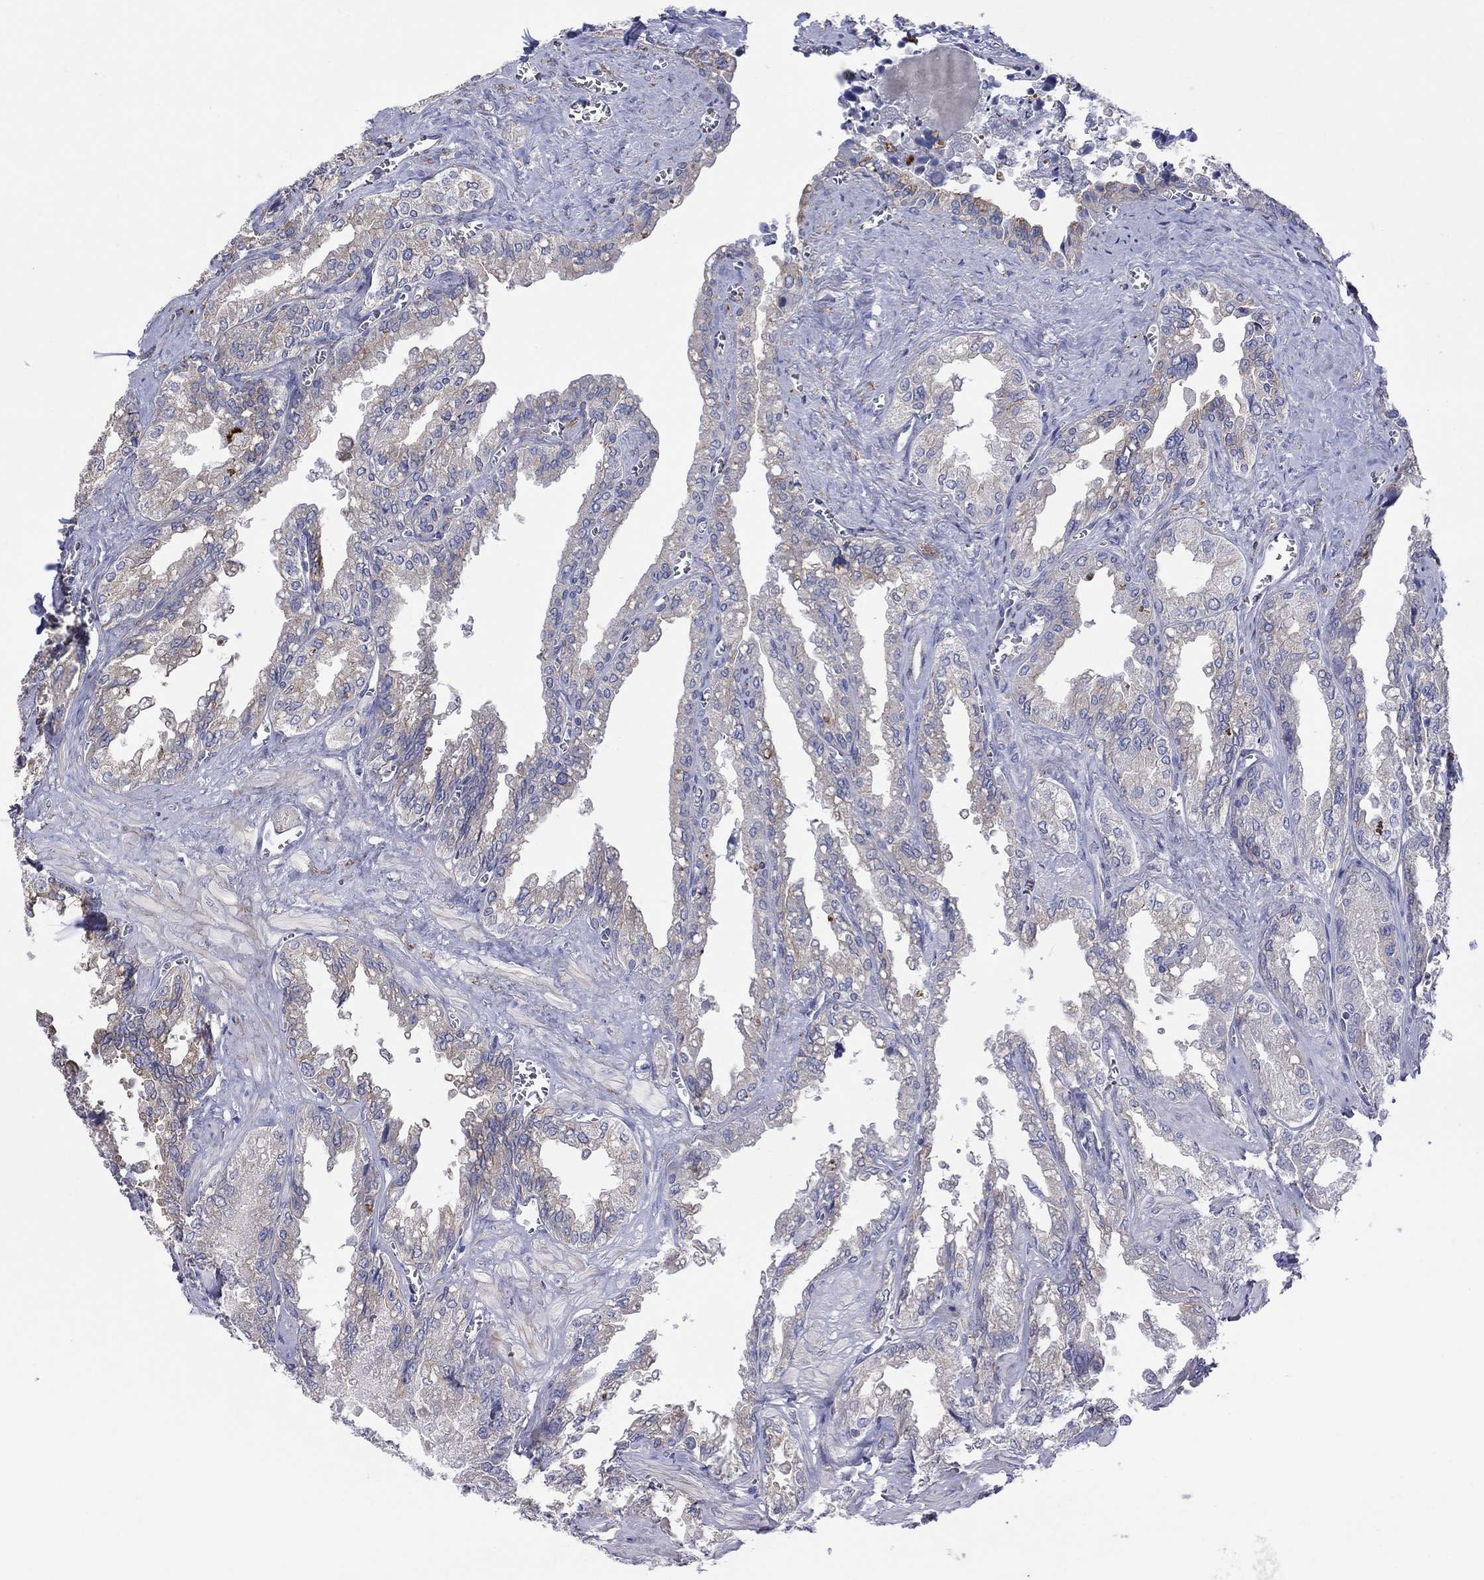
{"staining": {"intensity": "moderate", "quantity": "<25%", "location": "cytoplasmic/membranous"}, "tissue": "seminal vesicle", "cell_type": "Glandular cells", "image_type": "normal", "snomed": [{"axis": "morphology", "description": "Normal tissue, NOS"}, {"axis": "topography", "description": "Seminal veicle"}], "caption": "Immunohistochemistry (IHC) staining of normal seminal vesicle, which exhibits low levels of moderate cytoplasmic/membranous positivity in about <25% of glandular cells indicating moderate cytoplasmic/membranous protein staining. The staining was performed using DAB (brown) for protein detection and nuclei were counterstained in hematoxylin (blue).", "gene": "TPRN", "patient": {"sex": "male", "age": 67}}